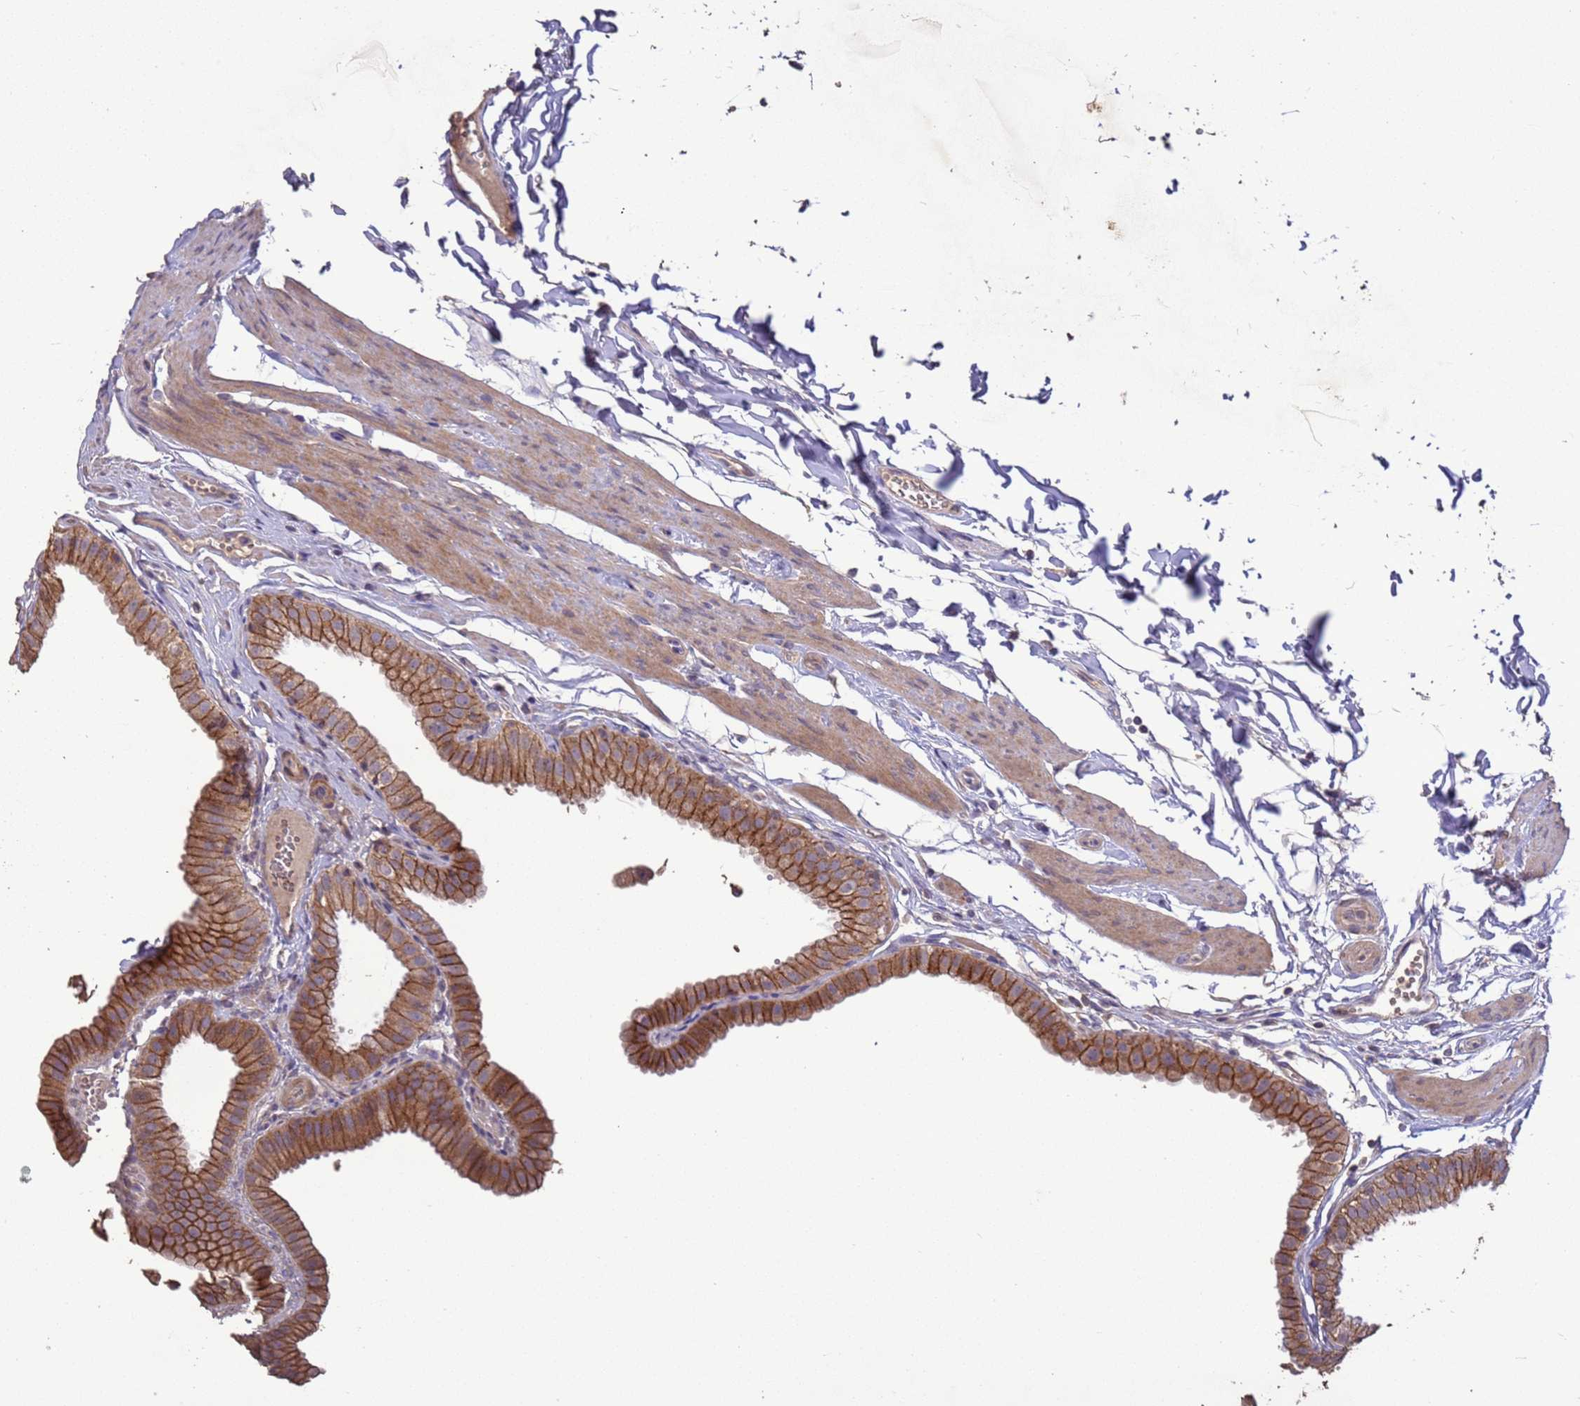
{"staining": {"intensity": "strong", "quantity": ">75%", "location": "cytoplasmic/membranous"}, "tissue": "gallbladder", "cell_type": "Glandular cells", "image_type": "normal", "snomed": [{"axis": "morphology", "description": "Normal tissue, NOS"}, {"axis": "topography", "description": "Gallbladder"}], "caption": "Glandular cells display high levels of strong cytoplasmic/membranous positivity in approximately >75% of cells in normal human gallbladder.", "gene": "SLC9B2", "patient": {"sex": "female", "age": 61}}